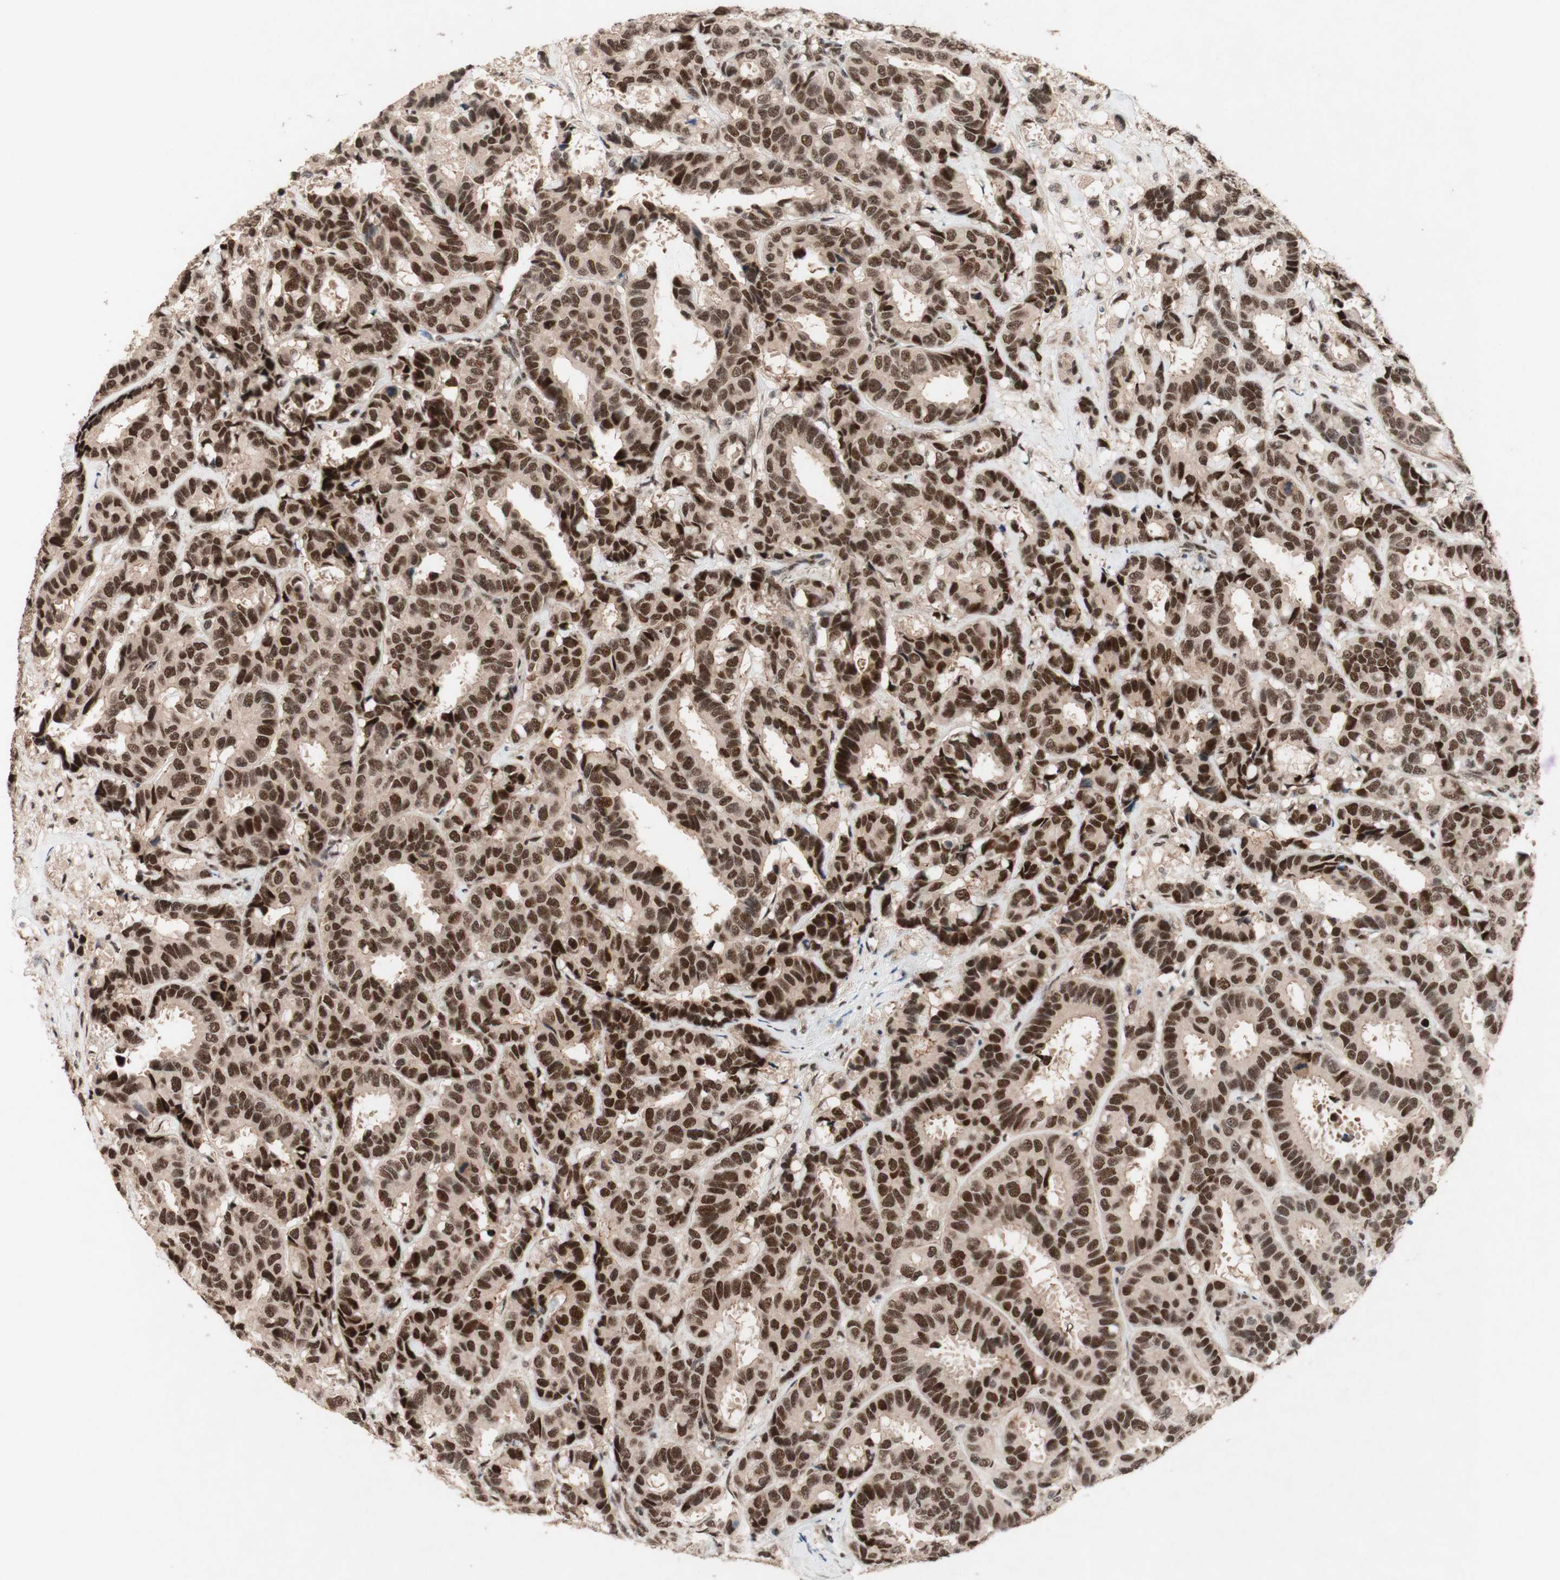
{"staining": {"intensity": "strong", "quantity": ">75%", "location": "nuclear"}, "tissue": "breast cancer", "cell_type": "Tumor cells", "image_type": "cancer", "snomed": [{"axis": "morphology", "description": "Duct carcinoma"}, {"axis": "topography", "description": "Breast"}], "caption": "DAB (3,3'-diaminobenzidine) immunohistochemical staining of invasive ductal carcinoma (breast) demonstrates strong nuclear protein expression in approximately >75% of tumor cells. Nuclei are stained in blue.", "gene": "TLE1", "patient": {"sex": "female", "age": 87}}